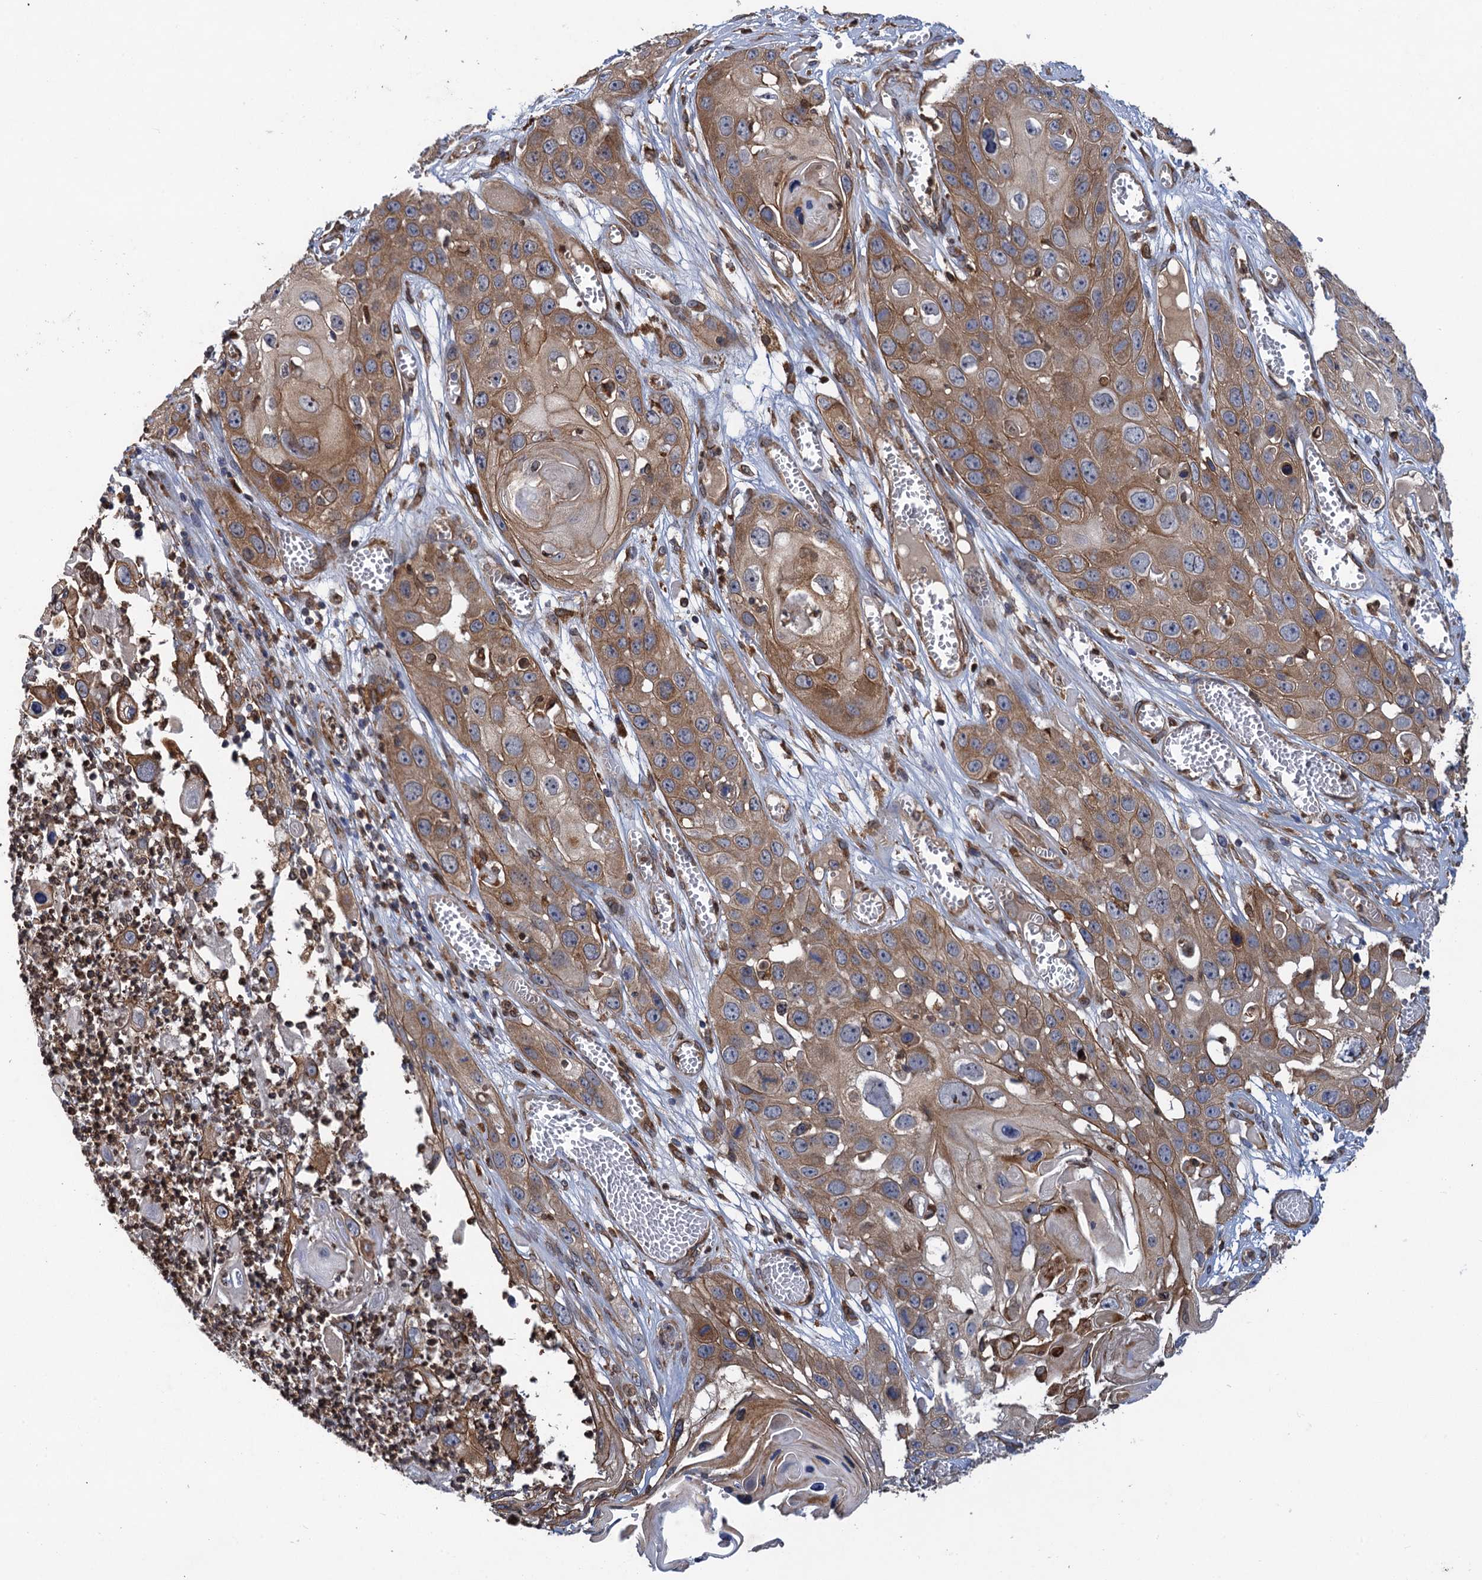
{"staining": {"intensity": "moderate", "quantity": ">75%", "location": "cytoplasmic/membranous"}, "tissue": "skin cancer", "cell_type": "Tumor cells", "image_type": "cancer", "snomed": [{"axis": "morphology", "description": "Squamous cell carcinoma, NOS"}, {"axis": "topography", "description": "Skin"}], "caption": "An IHC image of tumor tissue is shown. Protein staining in brown shows moderate cytoplasmic/membranous positivity in skin cancer (squamous cell carcinoma) within tumor cells. The staining was performed using DAB (3,3'-diaminobenzidine) to visualize the protein expression in brown, while the nuclei were stained in blue with hematoxylin (Magnification: 20x).", "gene": "ARMC5", "patient": {"sex": "male", "age": 55}}